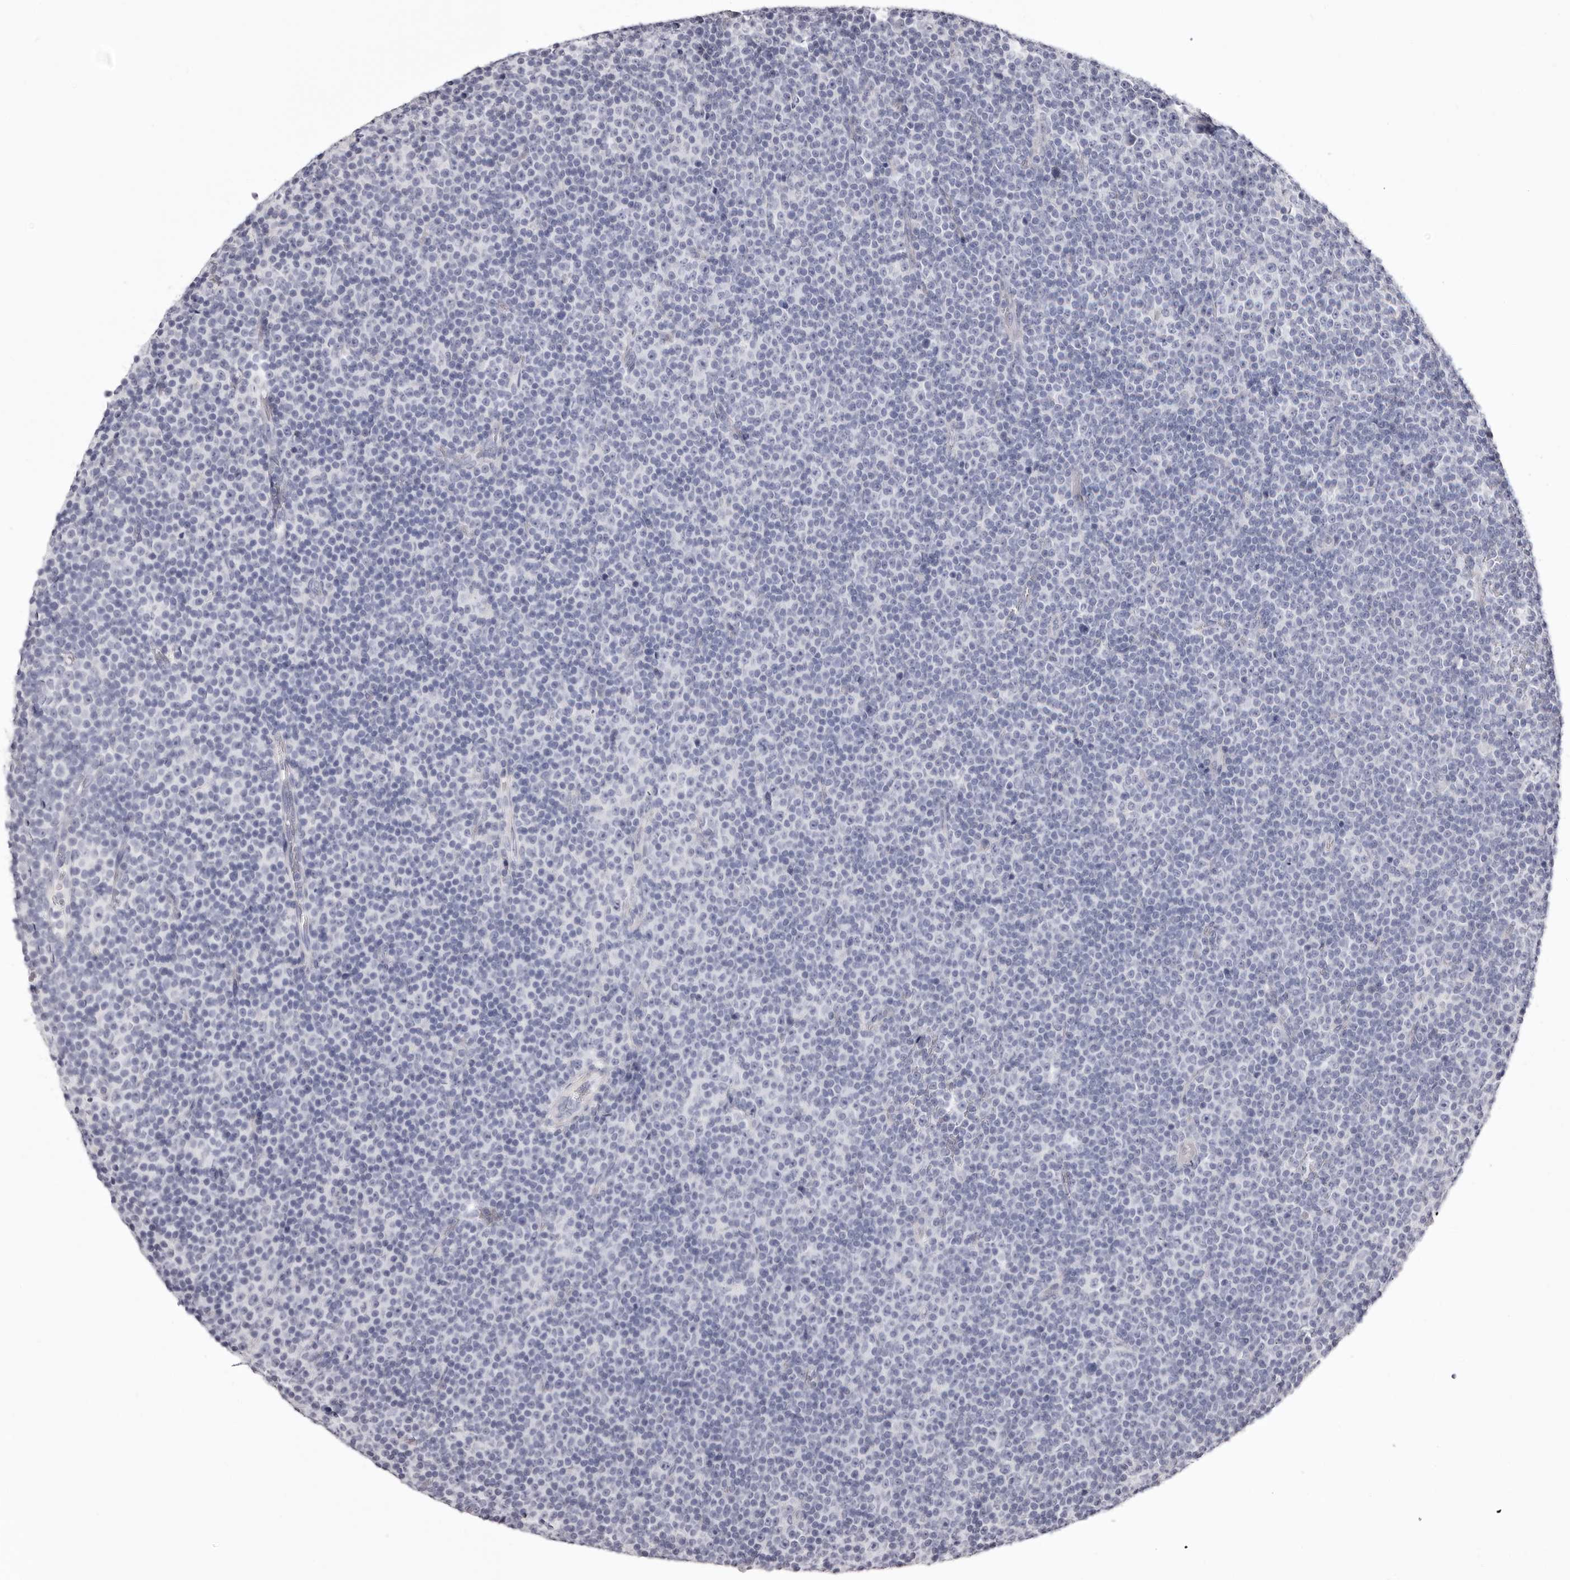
{"staining": {"intensity": "negative", "quantity": "none", "location": "none"}, "tissue": "lymphoma", "cell_type": "Tumor cells", "image_type": "cancer", "snomed": [{"axis": "morphology", "description": "Malignant lymphoma, non-Hodgkin's type, Low grade"}, {"axis": "topography", "description": "Lymph node"}], "caption": "Immunohistochemistry (IHC) of lymphoma reveals no positivity in tumor cells.", "gene": "CA6", "patient": {"sex": "female", "age": 67}}